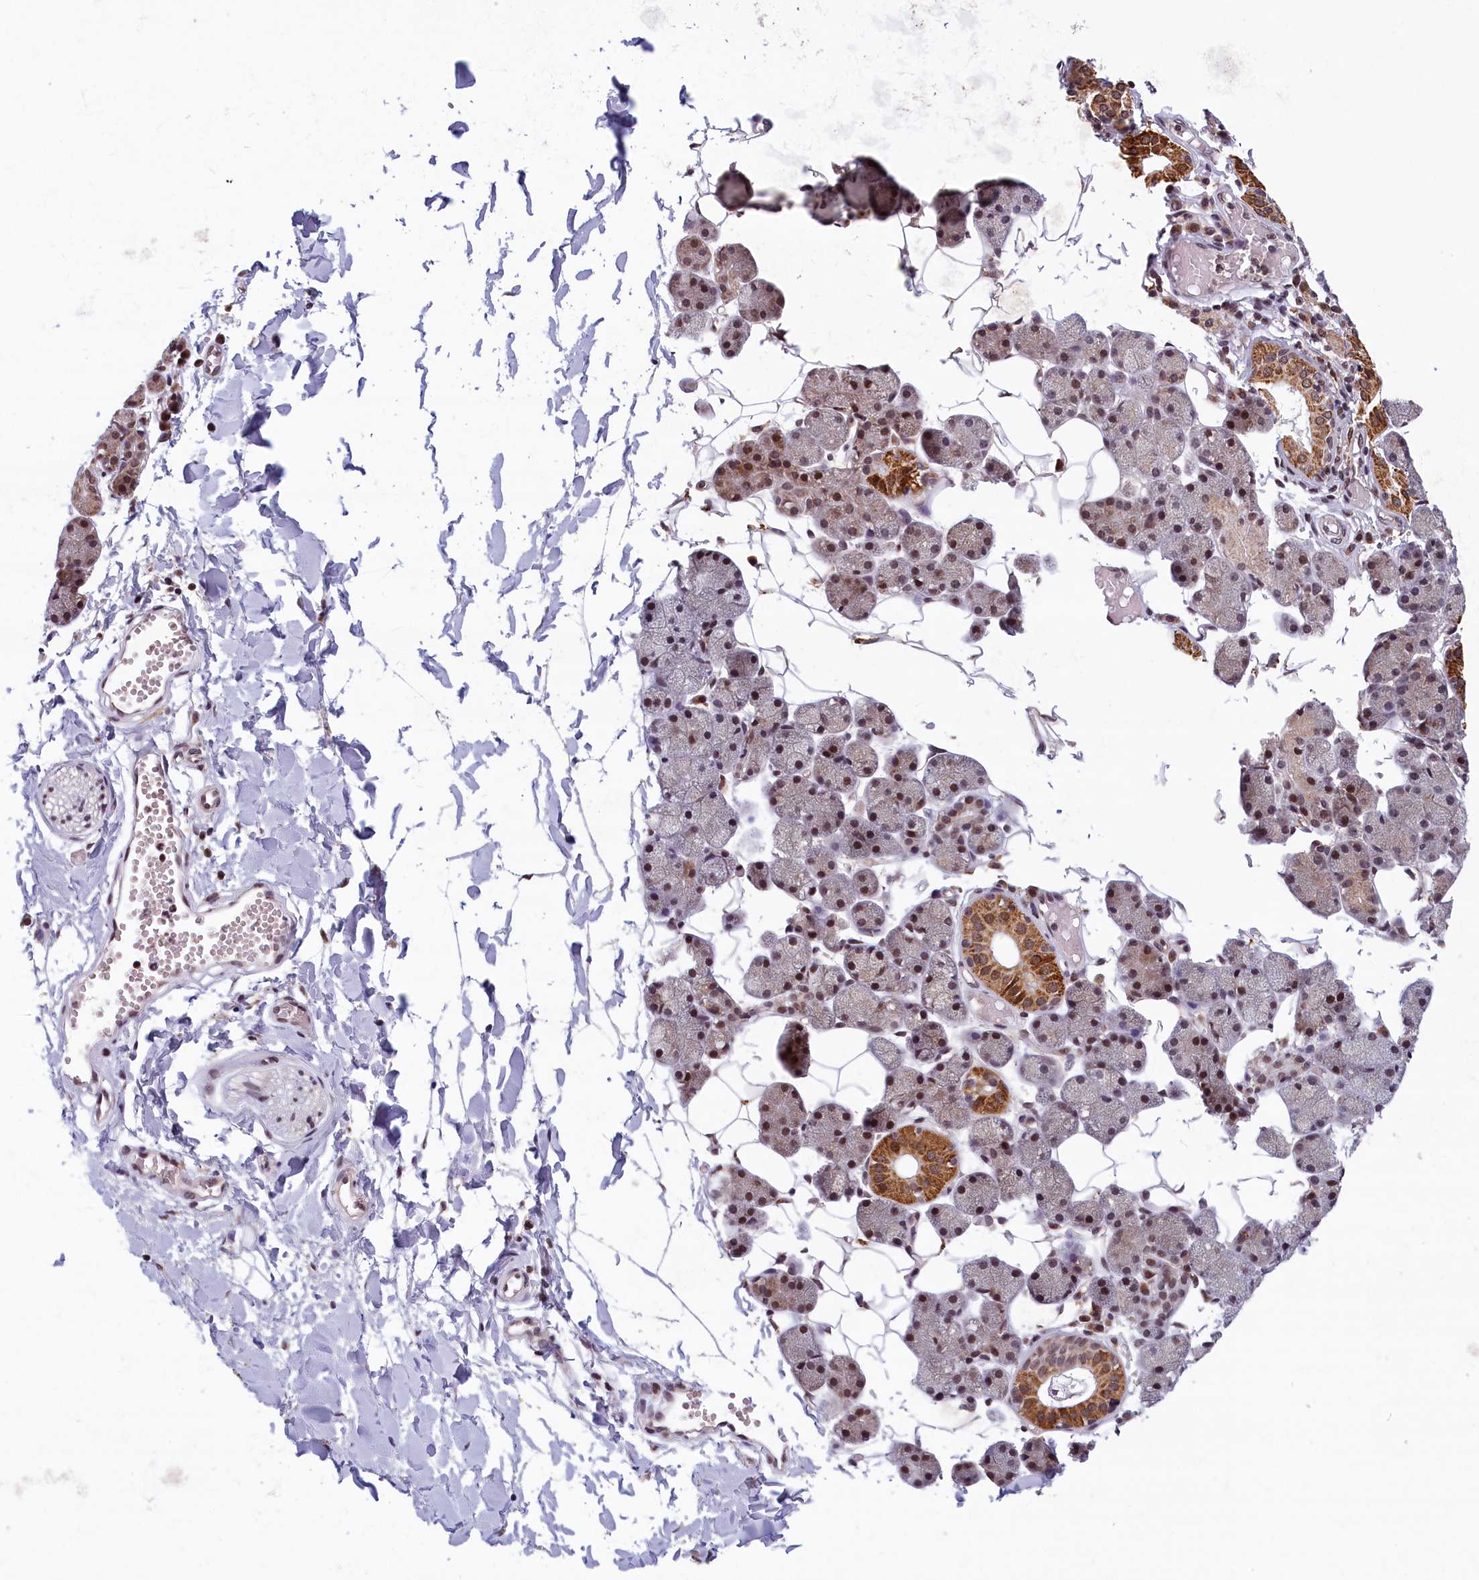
{"staining": {"intensity": "strong", "quantity": "<25%", "location": "cytoplasmic/membranous"}, "tissue": "salivary gland", "cell_type": "Glandular cells", "image_type": "normal", "snomed": [{"axis": "morphology", "description": "Normal tissue, NOS"}, {"axis": "topography", "description": "Salivary gland"}], "caption": "Salivary gland stained with DAB (3,3'-diaminobenzidine) immunohistochemistry reveals medium levels of strong cytoplasmic/membranous expression in approximately <25% of glandular cells. (brown staining indicates protein expression, while blue staining denotes nuclei).", "gene": "KCNK6", "patient": {"sex": "female", "age": 33}}